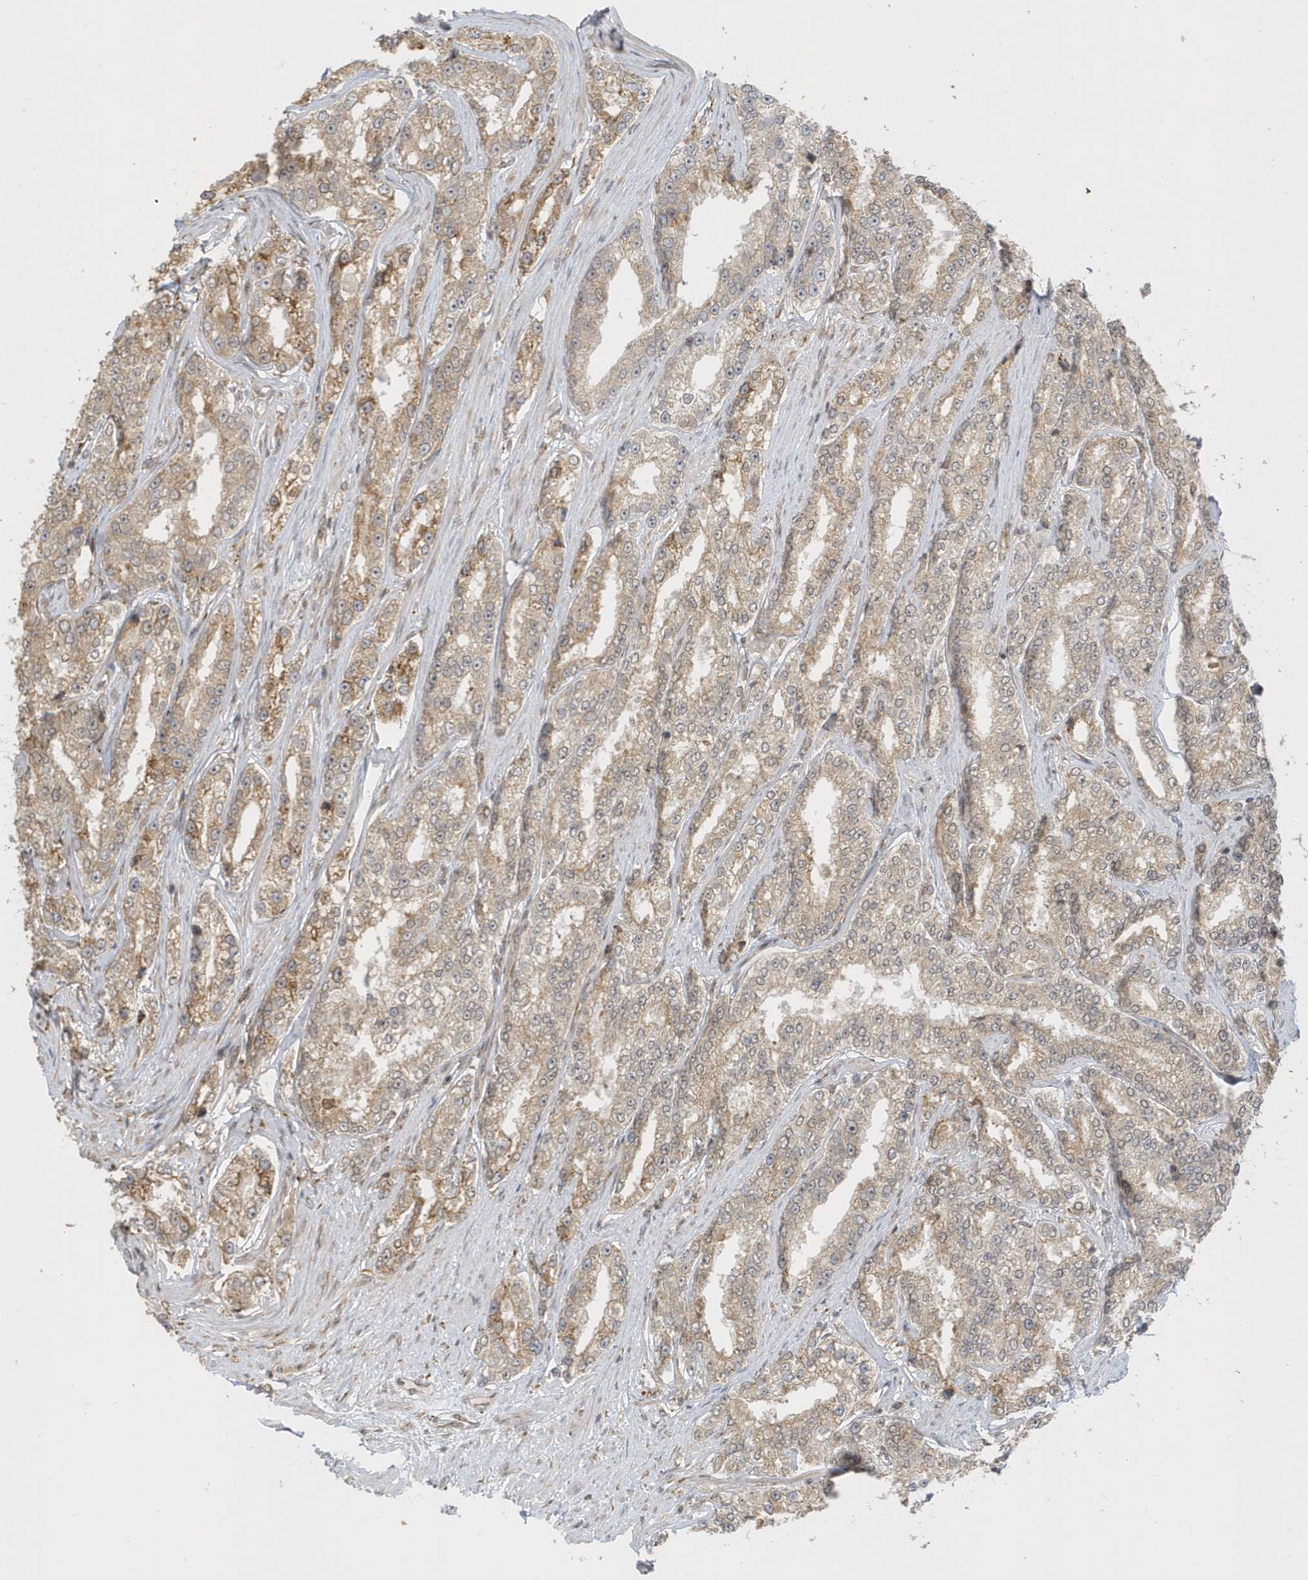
{"staining": {"intensity": "moderate", "quantity": "<25%", "location": "cytoplasmic/membranous"}, "tissue": "prostate cancer", "cell_type": "Tumor cells", "image_type": "cancer", "snomed": [{"axis": "morphology", "description": "Normal tissue, NOS"}, {"axis": "morphology", "description": "Adenocarcinoma, High grade"}, {"axis": "topography", "description": "Prostate"}], "caption": "Approximately <25% of tumor cells in high-grade adenocarcinoma (prostate) show moderate cytoplasmic/membranous protein expression as visualized by brown immunohistochemical staining.", "gene": "METTL21A", "patient": {"sex": "male", "age": 83}}